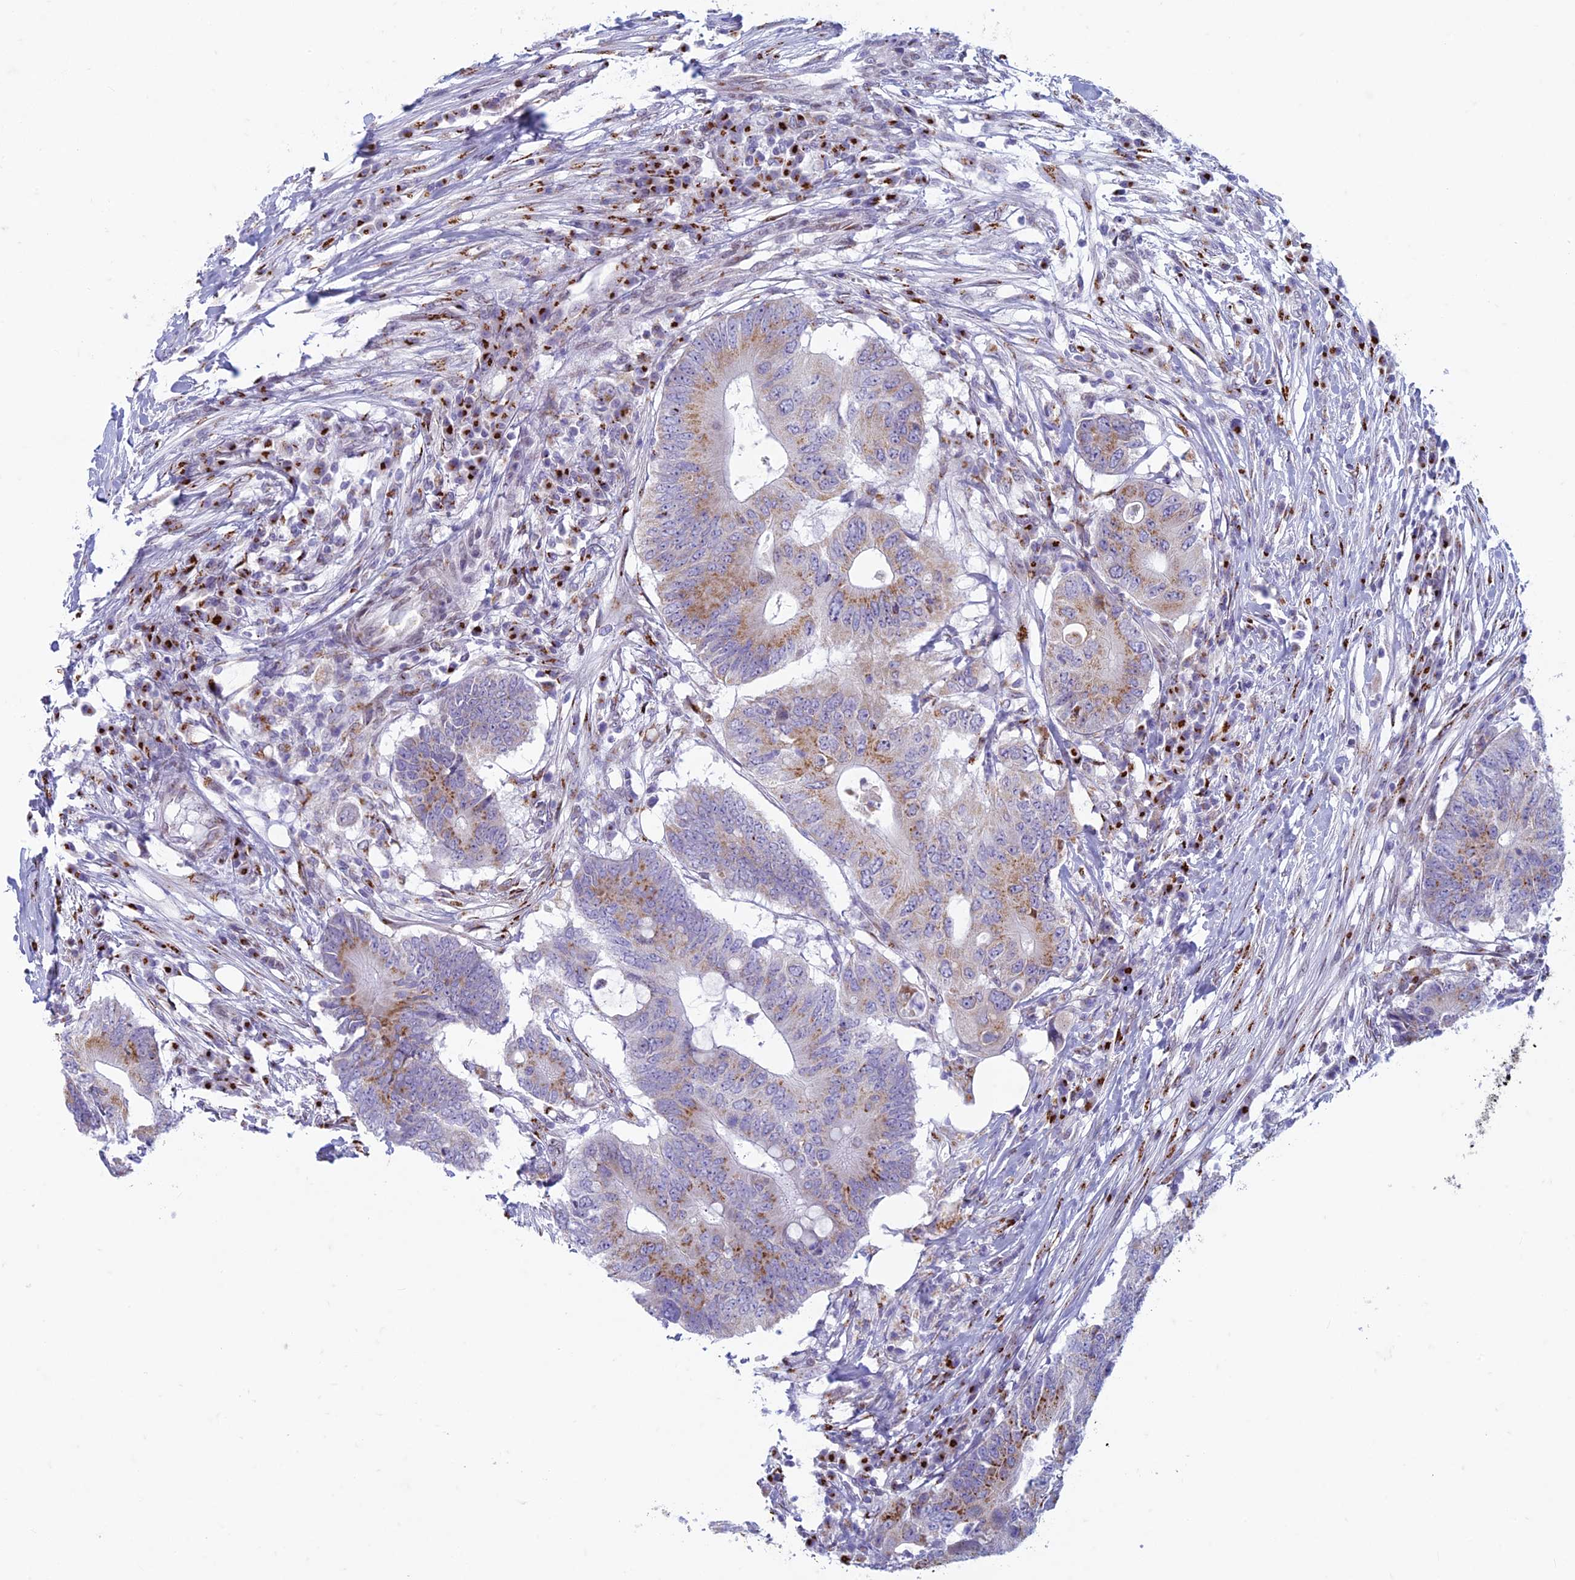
{"staining": {"intensity": "moderate", "quantity": "25%-75%", "location": "cytoplasmic/membranous"}, "tissue": "colorectal cancer", "cell_type": "Tumor cells", "image_type": "cancer", "snomed": [{"axis": "morphology", "description": "Adenocarcinoma, NOS"}, {"axis": "topography", "description": "Colon"}], "caption": "The immunohistochemical stain labels moderate cytoplasmic/membranous expression in tumor cells of adenocarcinoma (colorectal) tissue.", "gene": "FAM3C", "patient": {"sex": "male", "age": 71}}